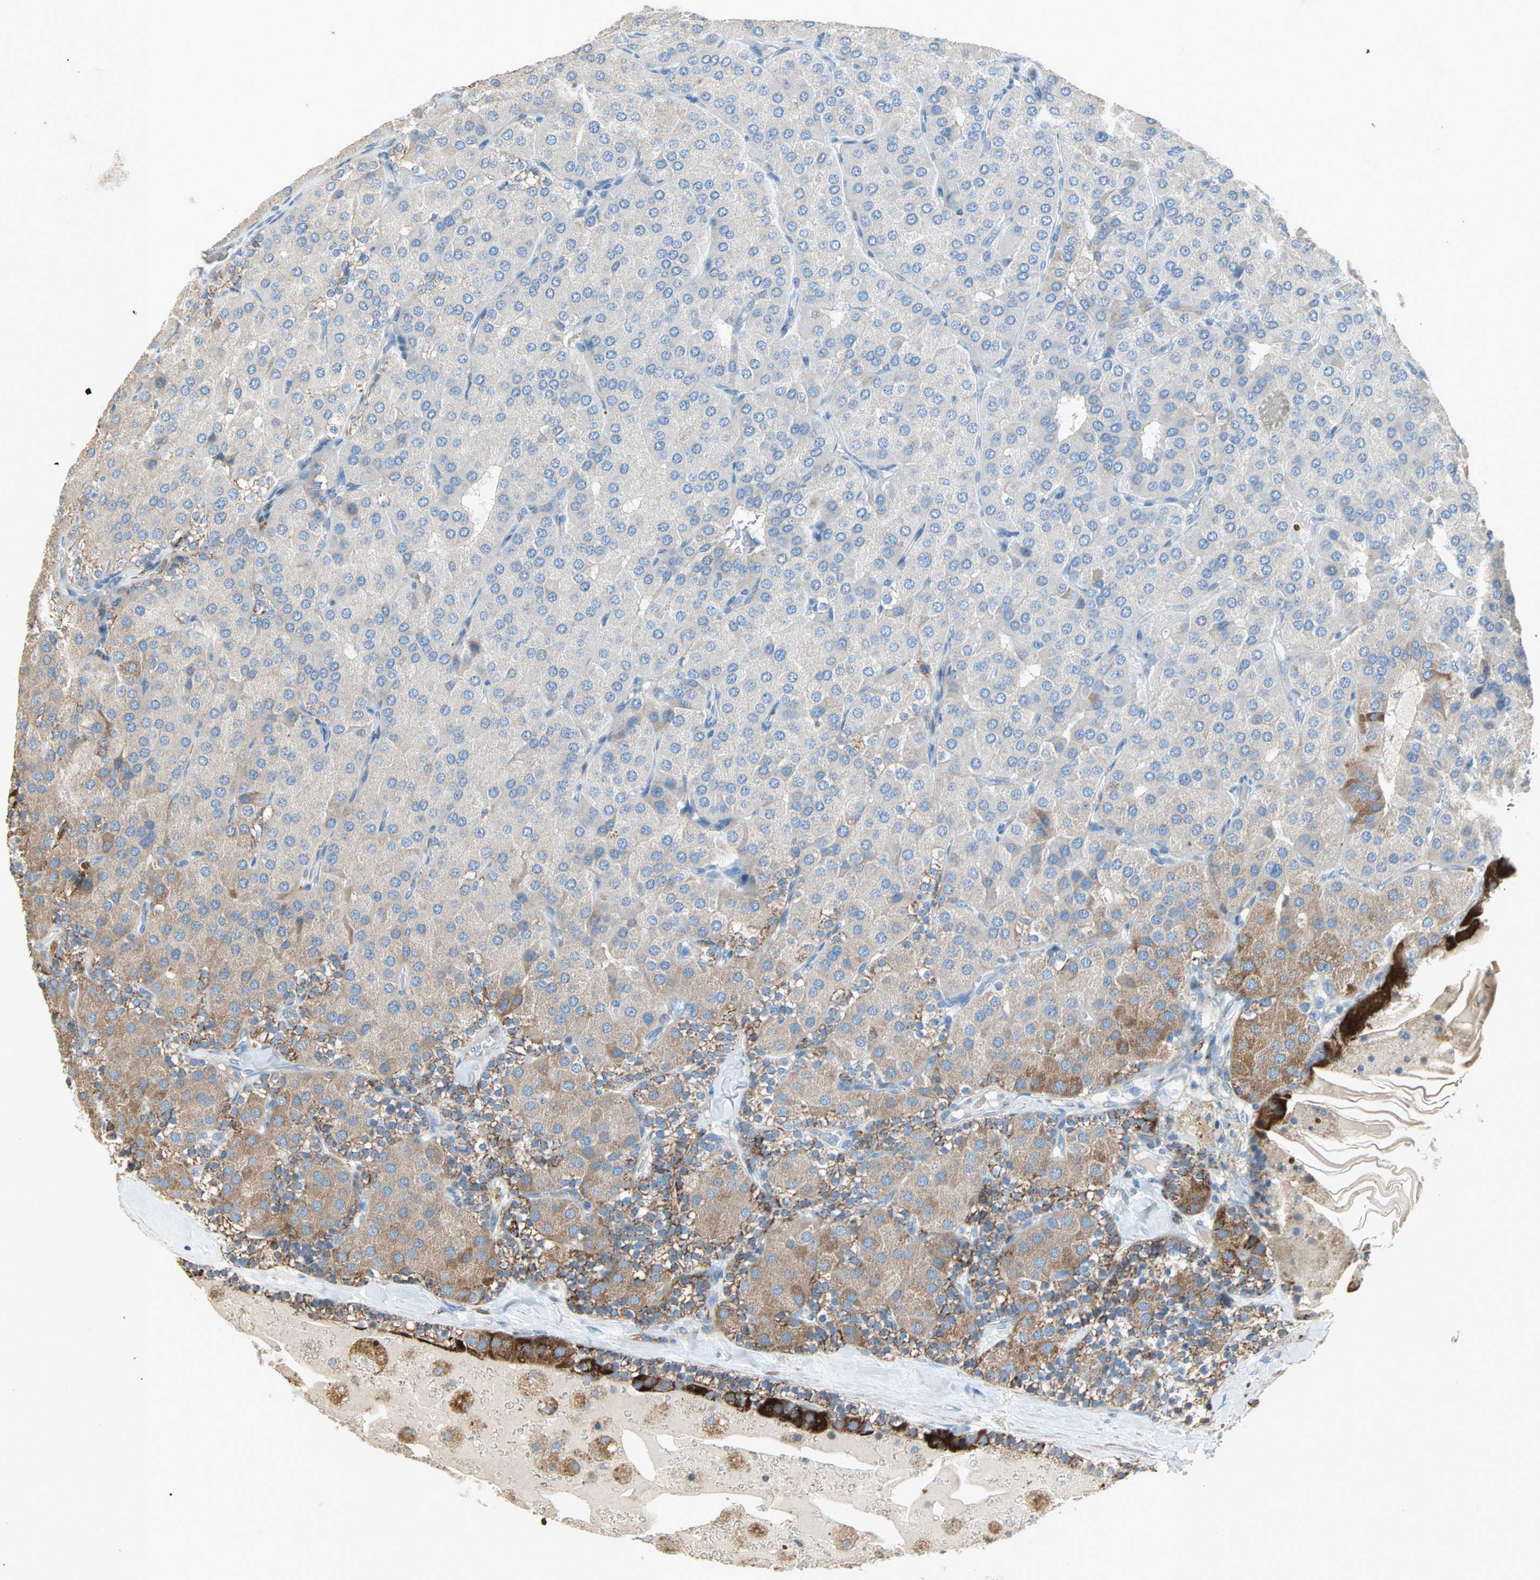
{"staining": {"intensity": "moderate", "quantity": "<25%", "location": "cytoplasmic/membranous"}, "tissue": "parathyroid gland", "cell_type": "Glandular cells", "image_type": "normal", "snomed": [{"axis": "morphology", "description": "Normal tissue, NOS"}, {"axis": "morphology", "description": "Adenoma, NOS"}, {"axis": "topography", "description": "Parathyroid gland"}], "caption": "DAB immunohistochemical staining of unremarkable human parathyroid gland demonstrates moderate cytoplasmic/membranous protein positivity in about <25% of glandular cells.", "gene": "ACVRL1", "patient": {"sex": "female", "age": 86}}